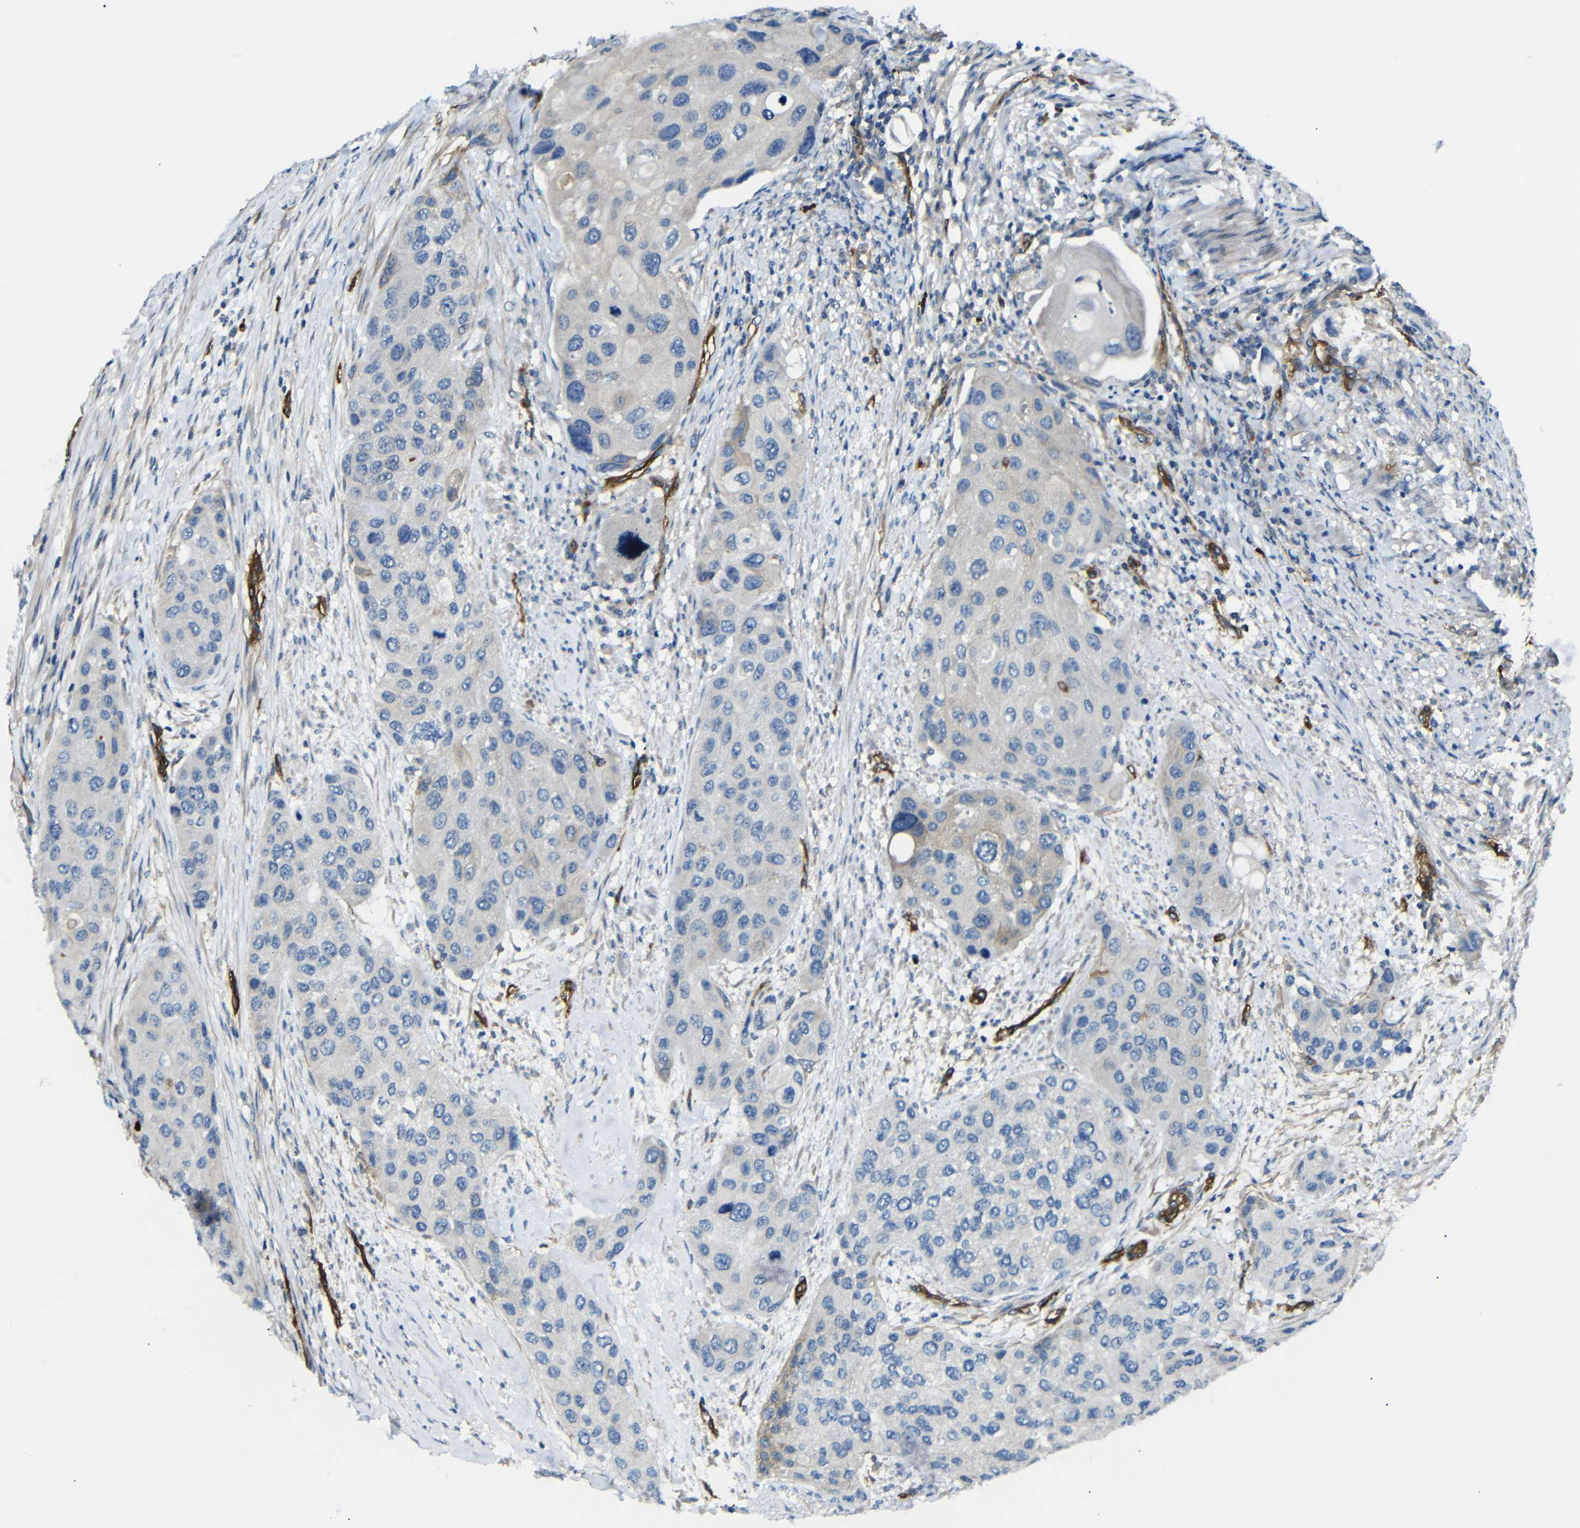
{"staining": {"intensity": "negative", "quantity": "none", "location": "none"}, "tissue": "urothelial cancer", "cell_type": "Tumor cells", "image_type": "cancer", "snomed": [{"axis": "morphology", "description": "Urothelial carcinoma, High grade"}, {"axis": "topography", "description": "Urinary bladder"}], "caption": "Protein analysis of urothelial carcinoma (high-grade) displays no significant expression in tumor cells.", "gene": "MYO1B", "patient": {"sex": "female", "age": 56}}